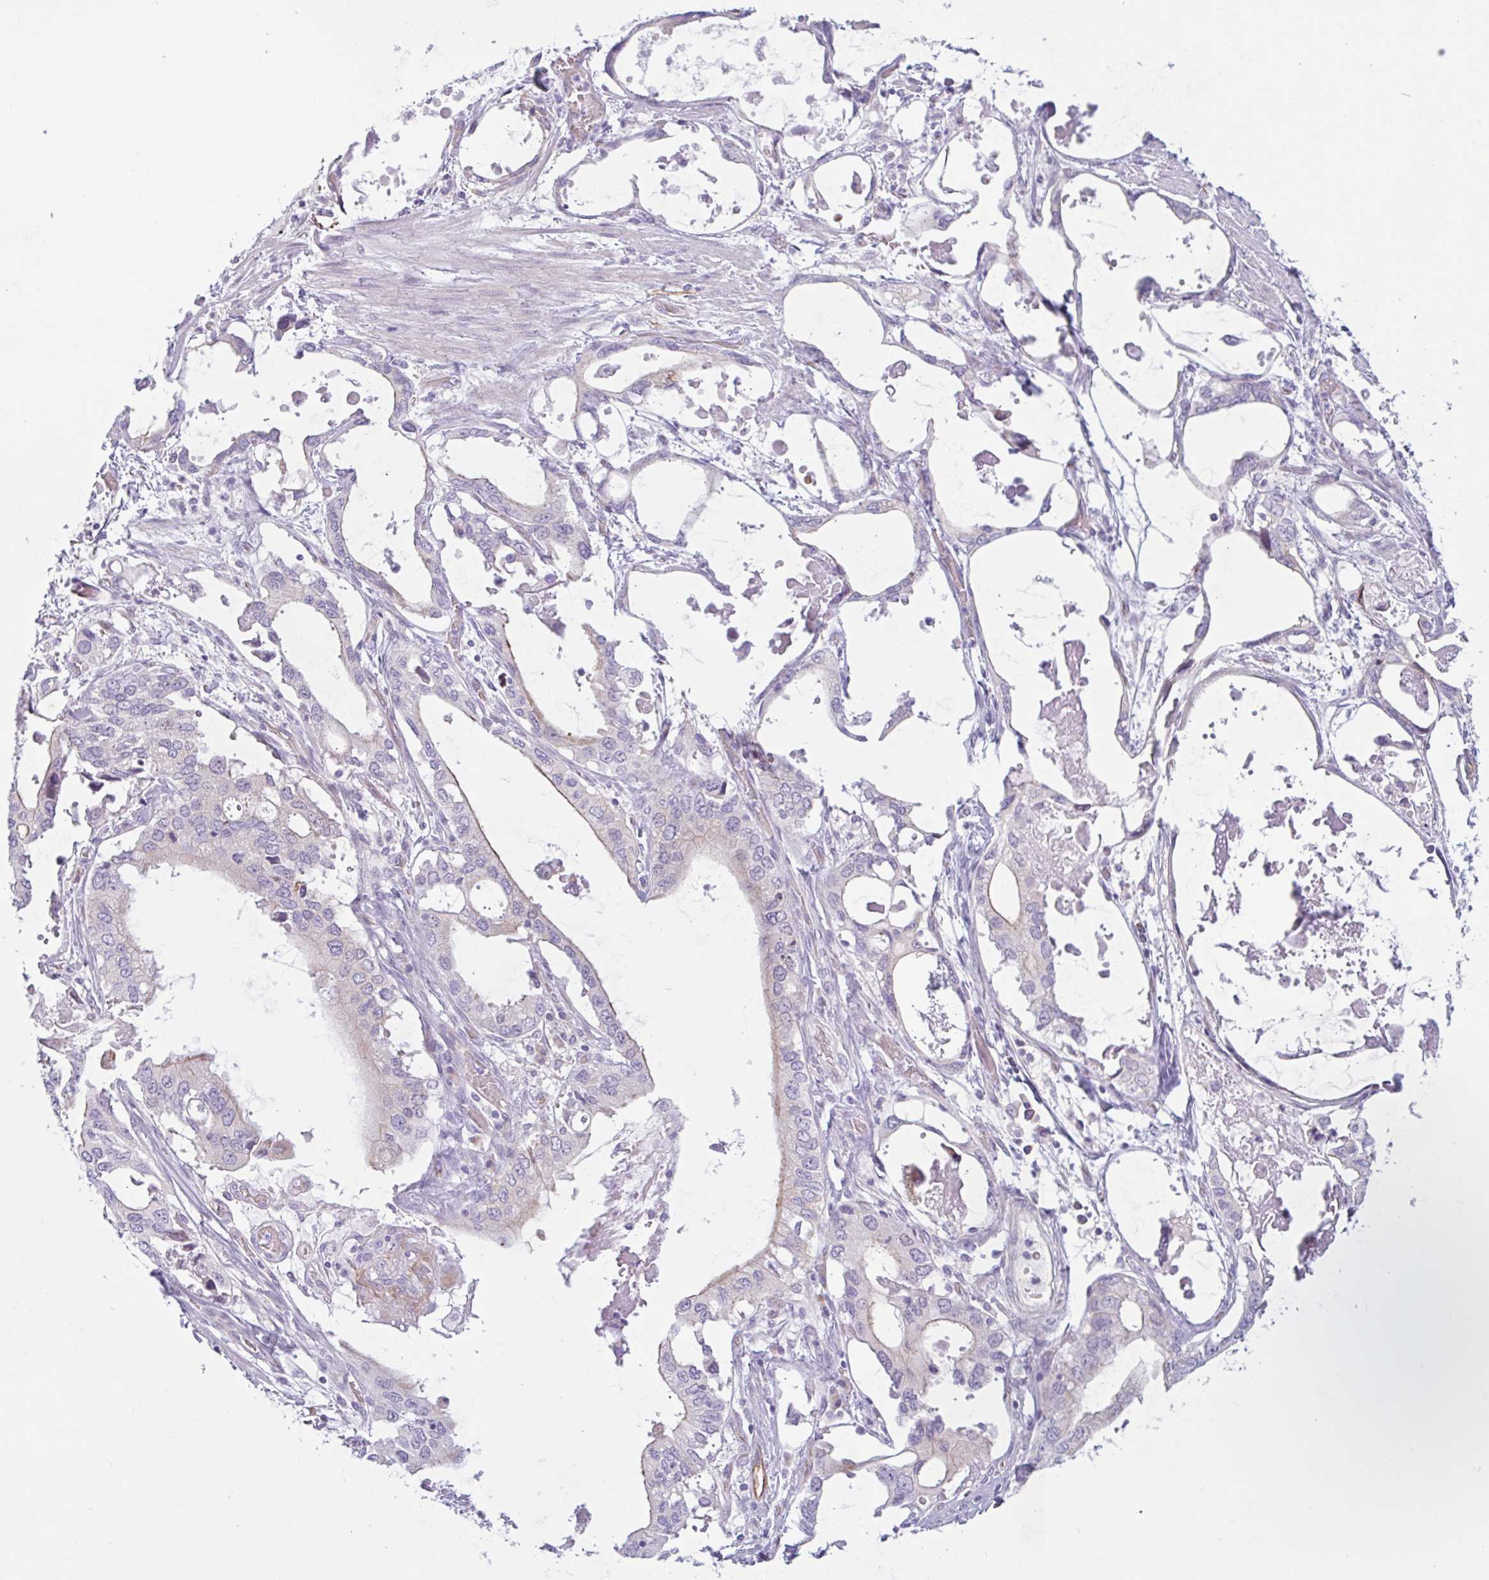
{"staining": {"intensity": "negative", "quantity": "none", "location": "none"}, "tissue": "stomach cancer", "cell_type": "Tumor cells", "image_type": "cancer", "snomed": [{"axis": "morphology", "description": "Adenocarcinoma, NOS"}, {"axis": "topography", "description": "Stomach, upper"}], "caption": "Immunohistochemistry (IHC) micrograph of stomach adenocarcinoma stained for a protein (brown), which shows no staining in tumor cells.", "gene": "MYH10", "patient": {"sex": "male", "age": 74}}